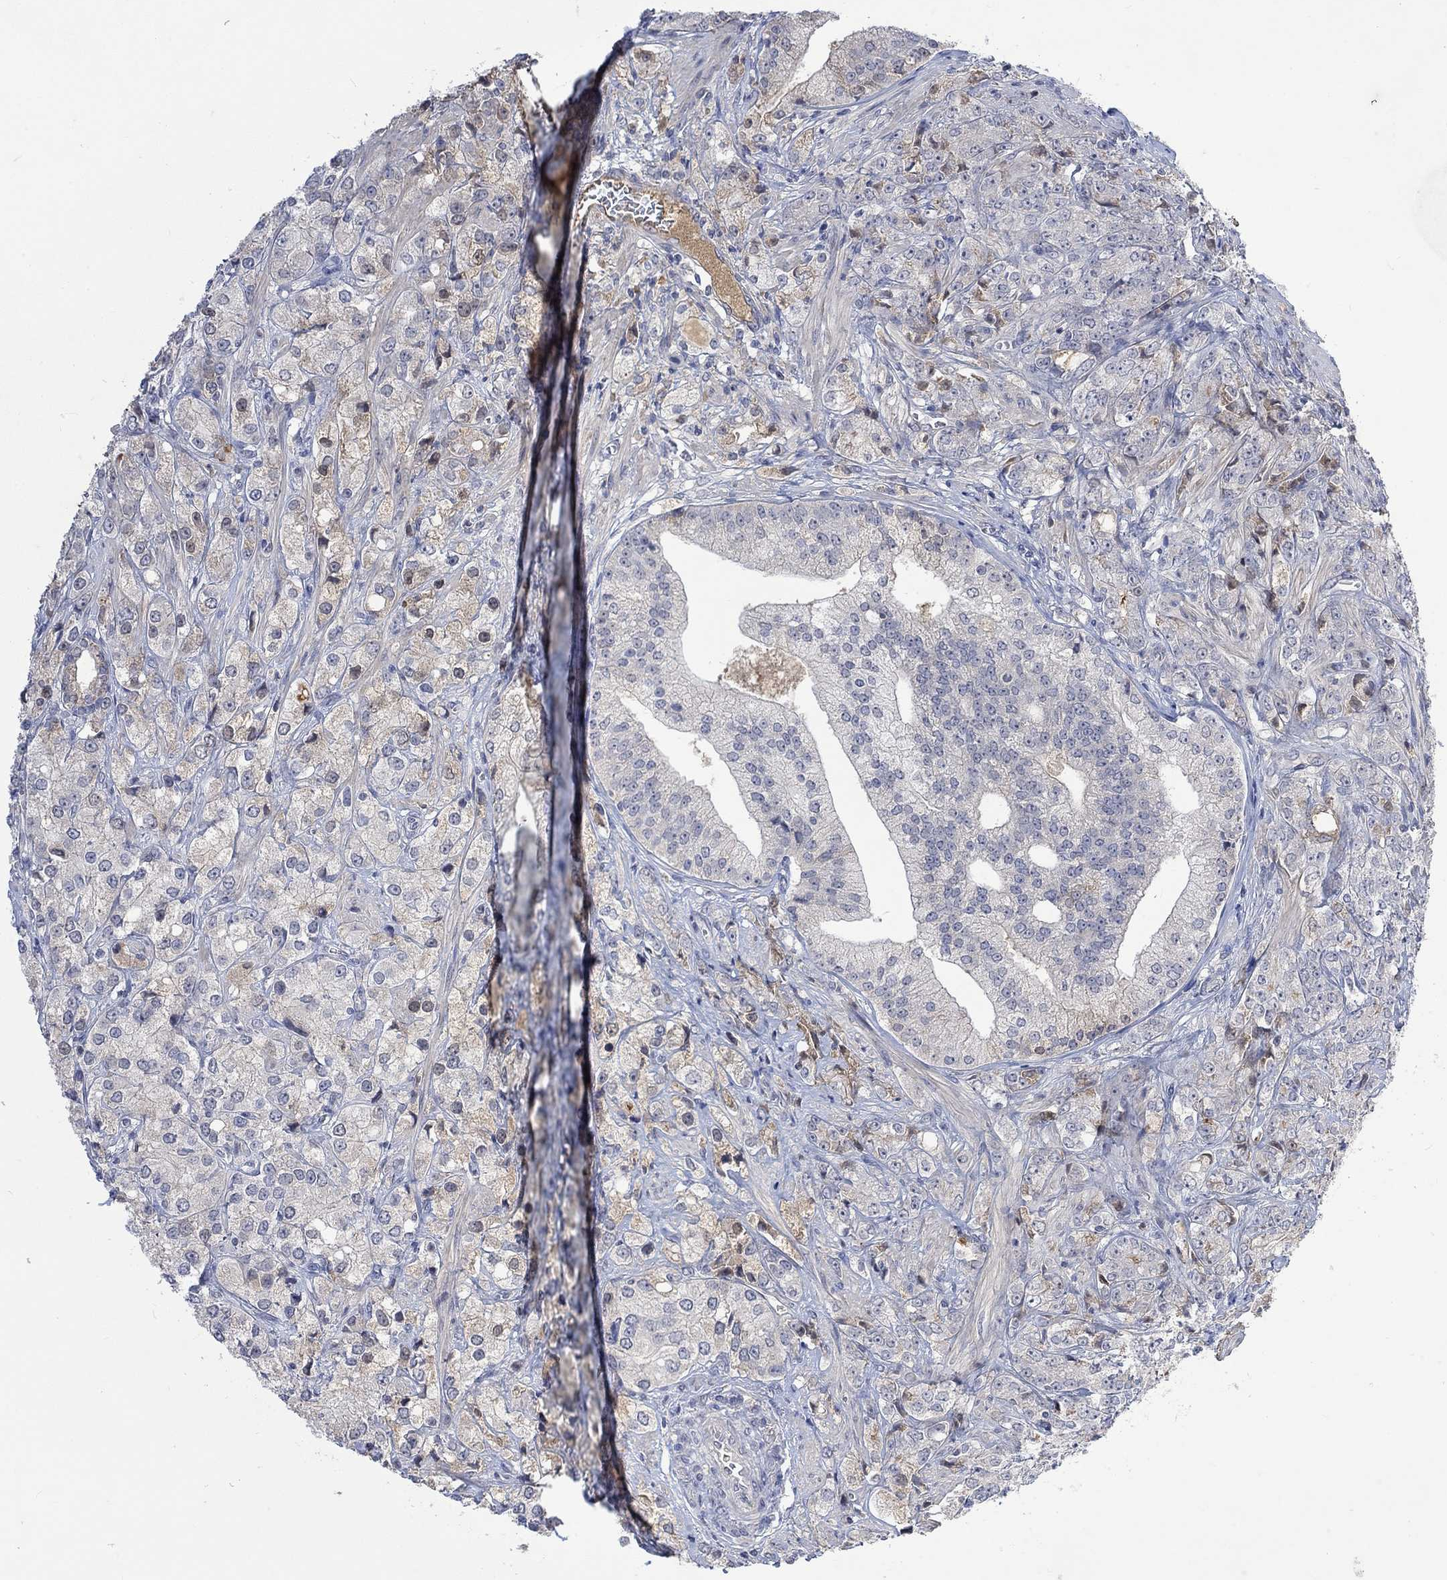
{"staining": {"intensity": "negative", "quantity": "none", "location": "none"}, "tissue": "prostate cancer", "cell_type": "Tumor cells", "image_type": "cancer", "snomed": [{"axis": "morphology", "description": "Adenocarcinoma, NOS"}, {"axis": "topography", "description": "Prostate and seminal vesicle, NOS"}, {"axis": "topography", "description": "Prostate"}], "caption": "High power microscopy image of an IHC histopathology image of prostate cancer, revealing no significant expression in tumor cells. The staining is performed using DAB (3,3'-diaminobenzidine) brown chromogen with nuclei counter-stained in using hematoxylin.", "gene": "MSTN", "patient": {"sex": "male", "age": 68}}